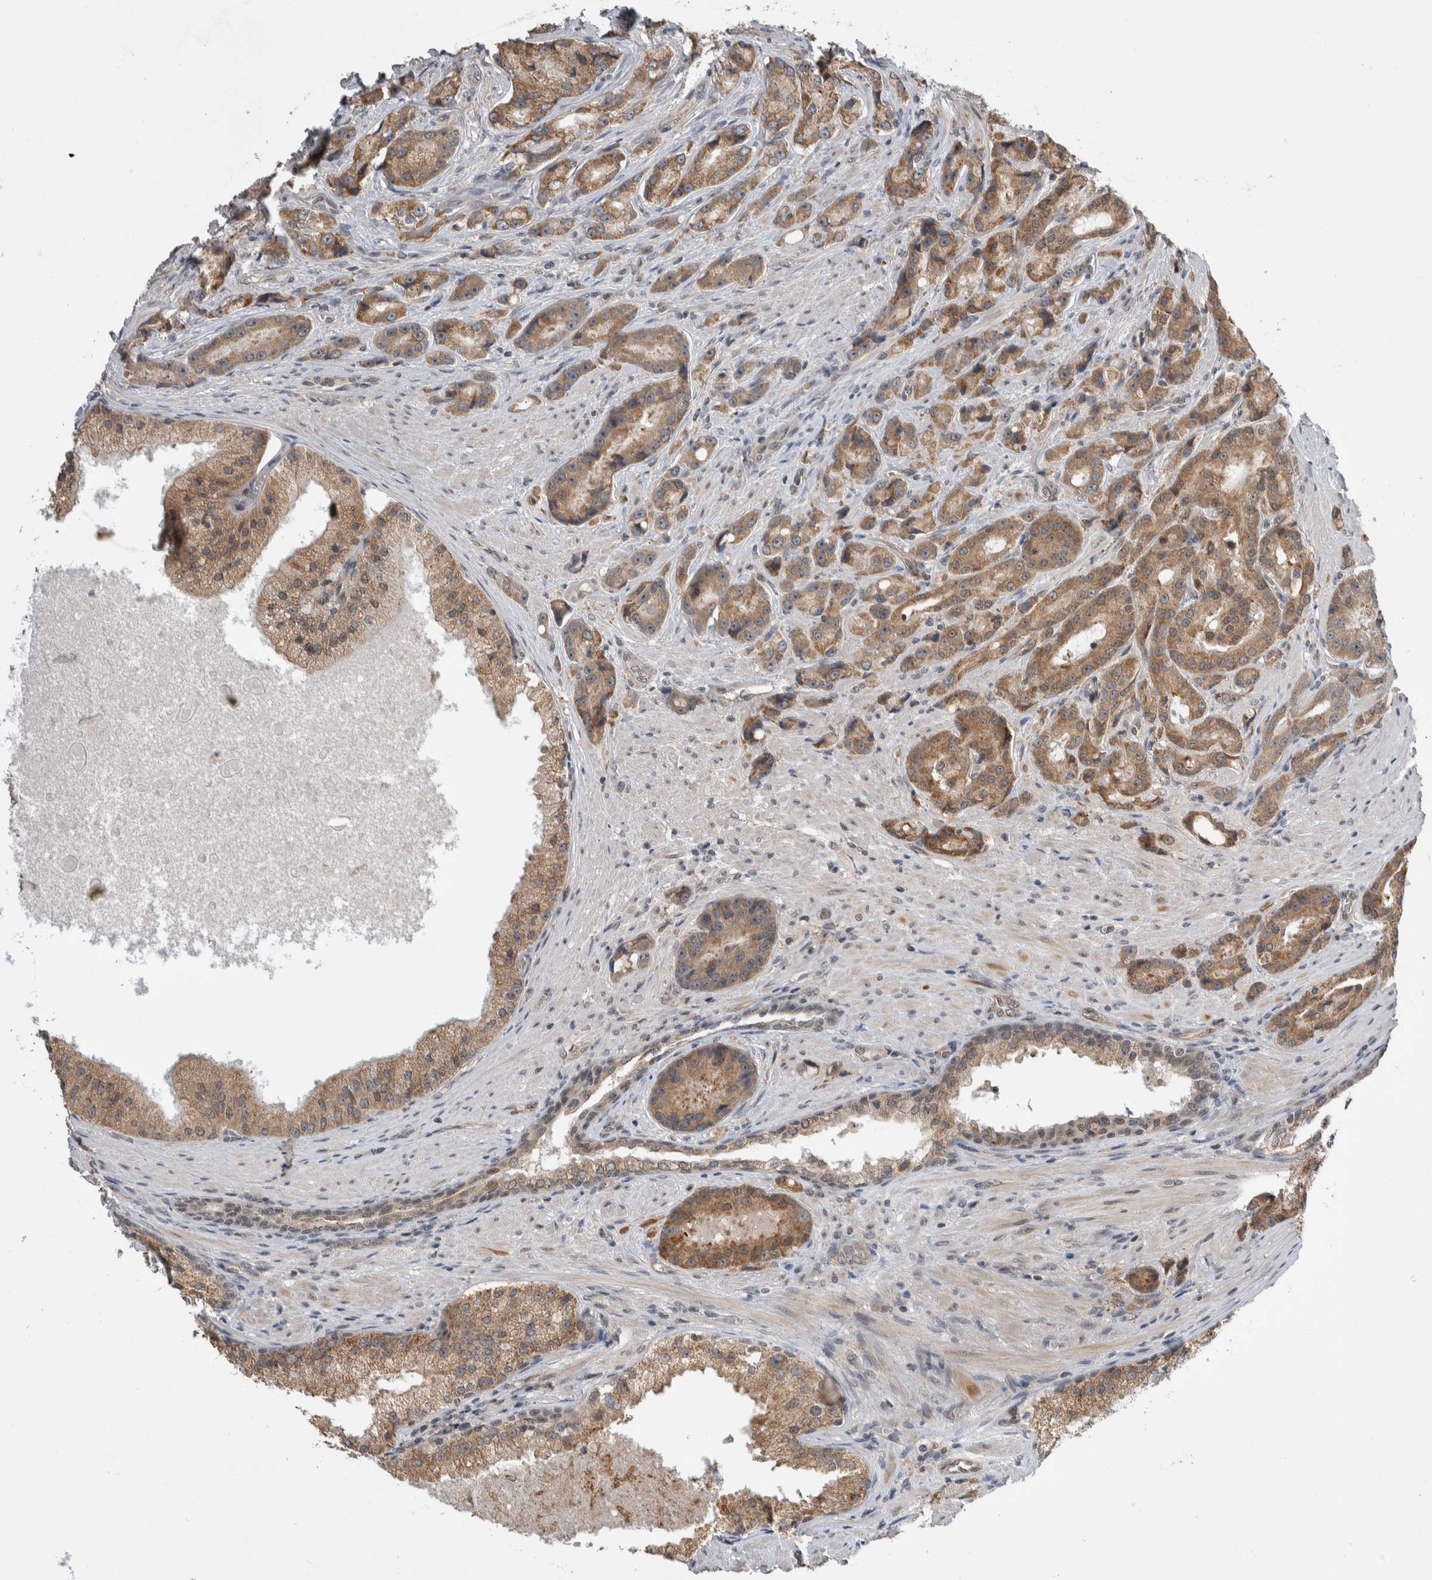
{"staining": {"intensity": "moderate", "quantity": ">75%", "location": "cytoplasmic/membranous"}, "tissue": "prostate cancer", "cell_type": "Tumor cells", "image_type": "cancer", "snomed": [{"axis": "morphology", "description": "Adenocarcinoma, High grade"}, {"axis": "topography", "description": "Prostate"}], "caption": "Immunohistochemical staining of prostate cancer (high-grade adenocarcinoma) shows medium levels of moderate cytoplasmic/membranous positivity in approximately >75% of tumor cells. The staining was performed using DAB (3,3'-diaminobenzidine), with brown indicating positive protein expression. Nuclei are stained blue with hematoxylin.", "gene": "PRDM4", "patient": {"sex": "male", "age": 60}}